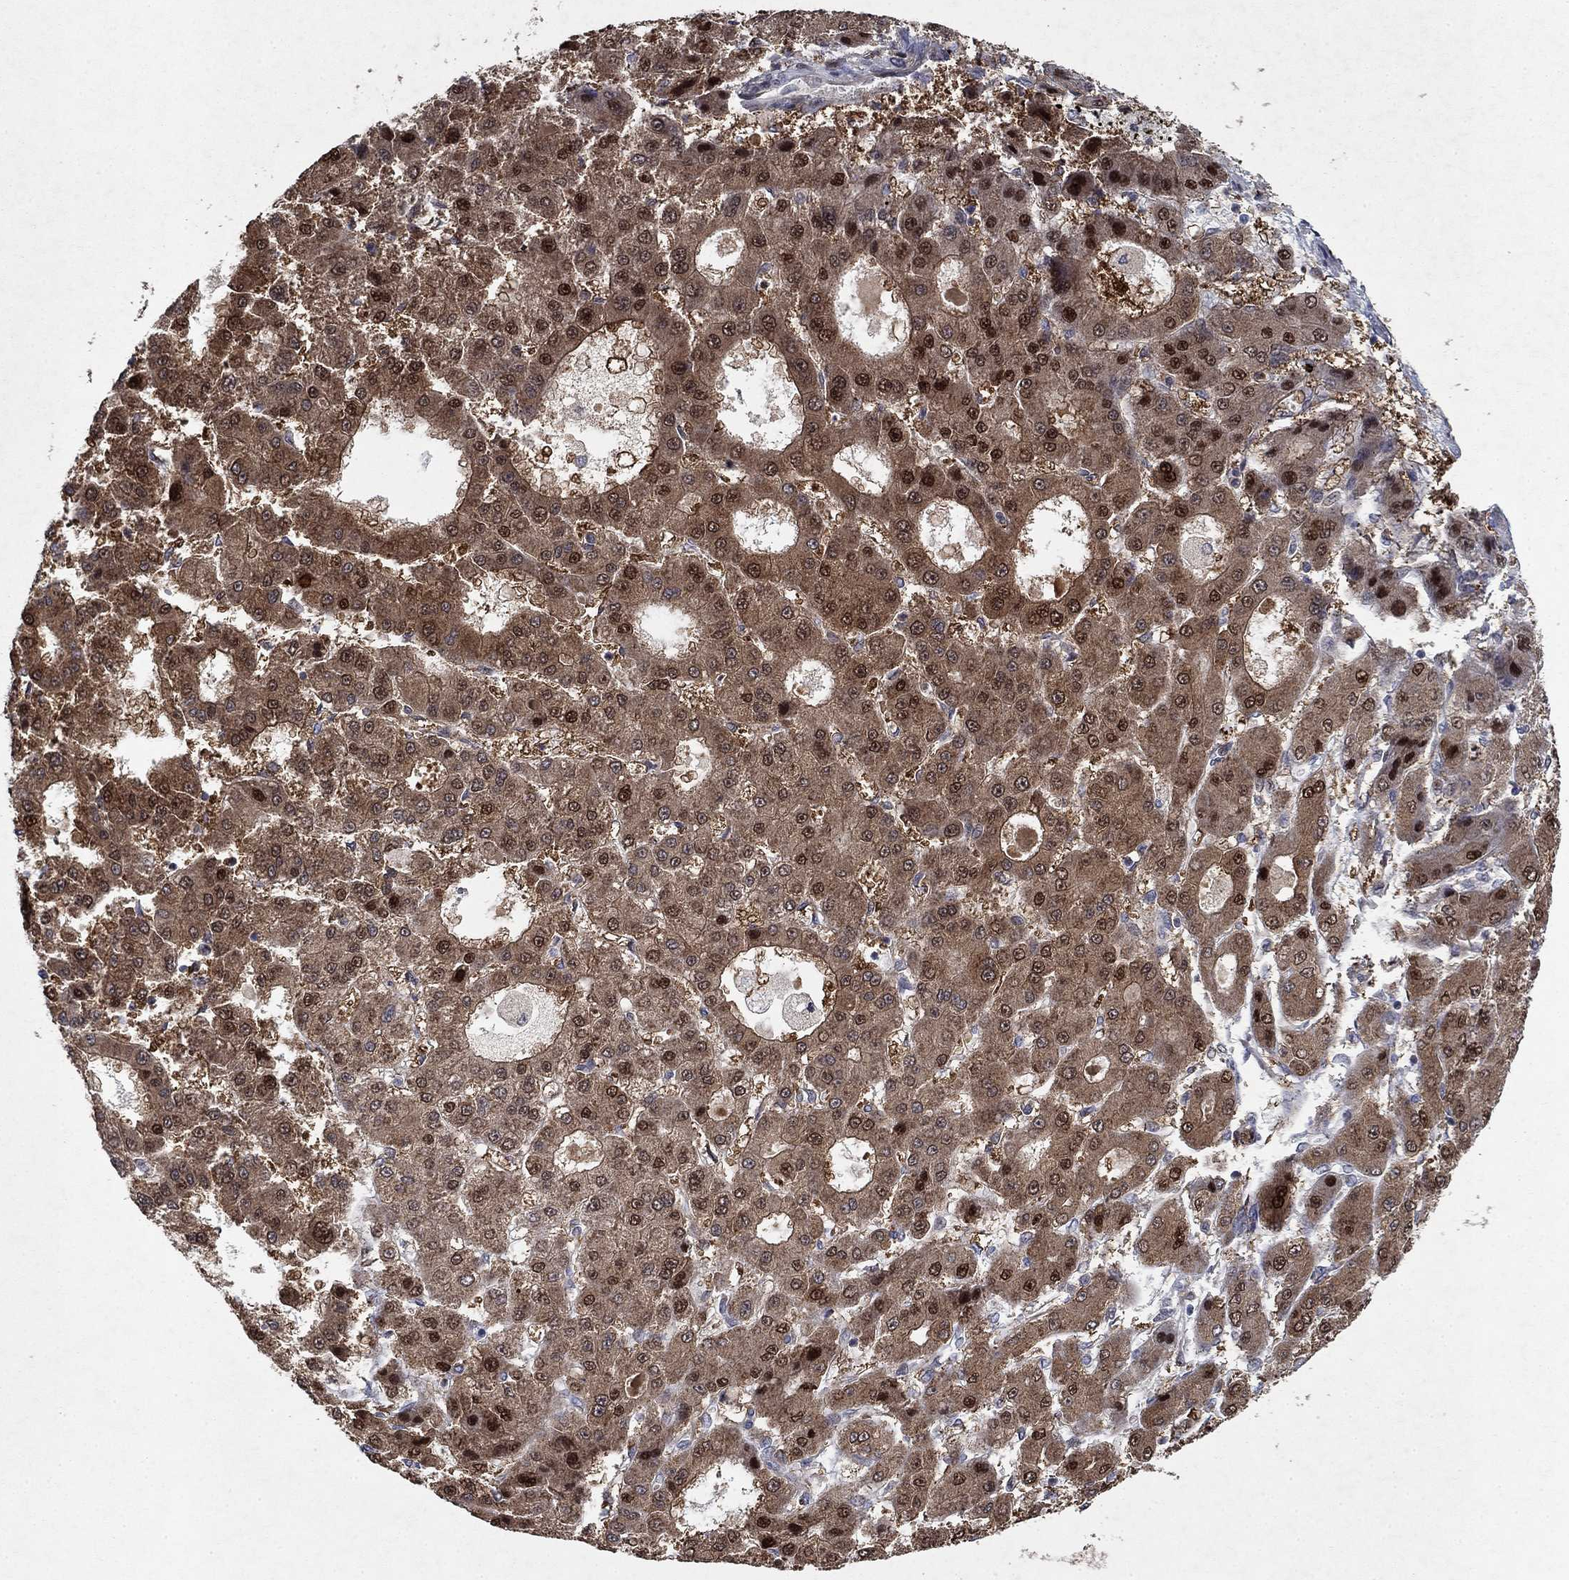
{"staining": {"intensity": "strong", "quantity": "25%-75%", "location": "cytoplasmic/membranous,nuclear"}, "tissue": "liver cancer", "cell_type": "Tumor cells", "image_type": "cancer", "snomed": [{"axis": "morphology", "description": "Carcinoma, Hepatocellular, NOS"}, {"axis": "topography", "description": "Liver"}], "caption": "High-magnification brightfield microscopy of liver hepatocellular carcinoma stained with DAB (3,3'-diaminobenzidine) (brown) and counterstained with hematoxylin (blue). tumor cells exhibit strong cytoplasmic/membranous and nuclear staining is seen in about25%-75% of cells. (Brightfield microscopy of DAB IHC at high magnification).", "gene": "PRICKLE4", "patient": {"sex": "male", "age": 70}}